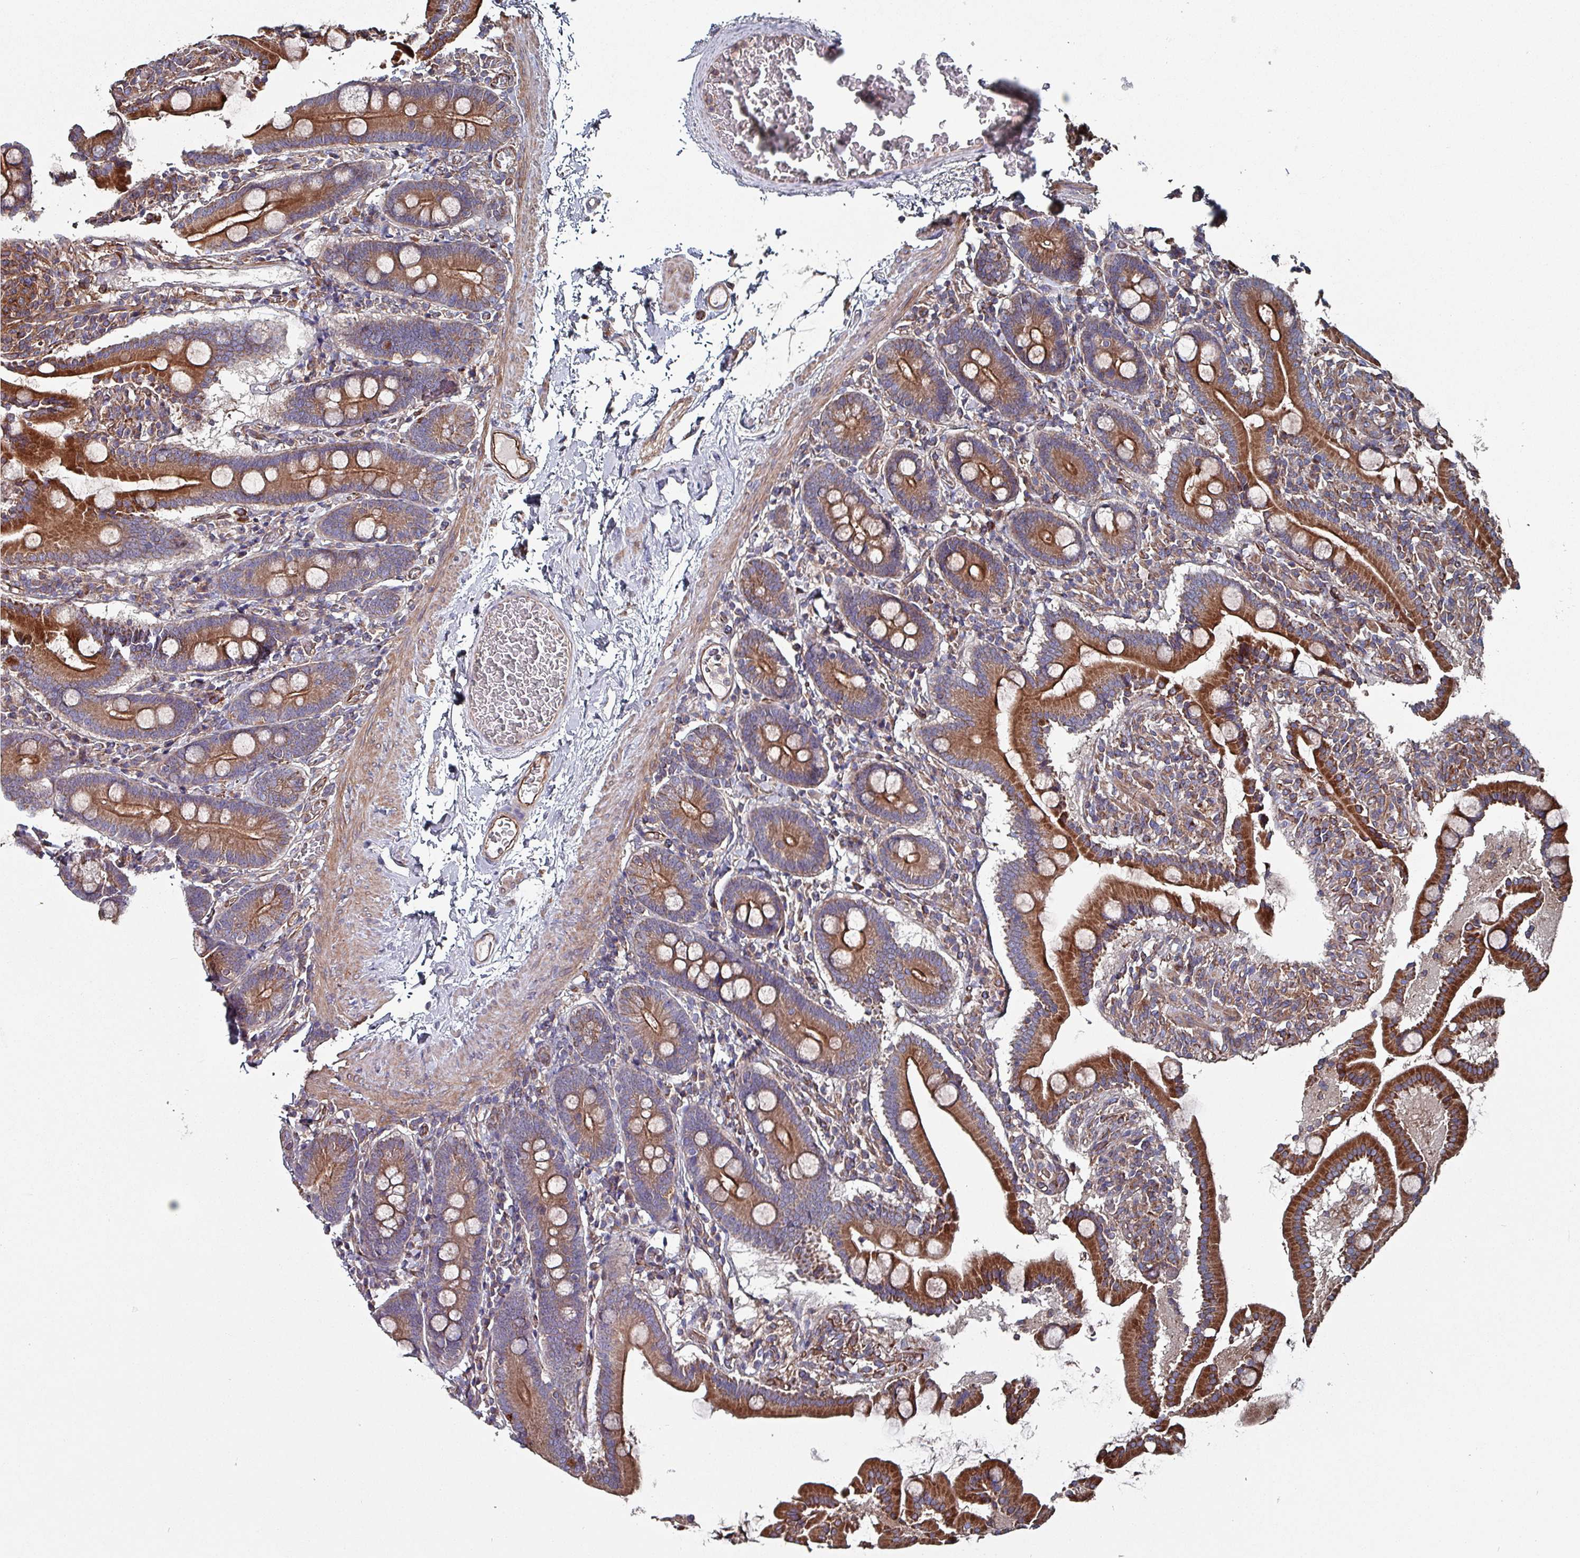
{"staining": {"intensity": "strong", "quantity": ">75%", "location": "cytoplasmic/membranous"}, "tissue": "duodenum", "cell_type": "Glandular cells", "image_type": "normal", "snomed": [{"axis": "morphology", "description": "Normal tissue, NOS"}, {"axis": "topography", "description": "Duodenum"}], "caption": "Glandular cells exhibit high levels of strong cytoplasmic/membranous expression in about >75% of cells in normal duodenum.", "gene": "ANO10", "patient": {"sex": "male", "age": 55}}